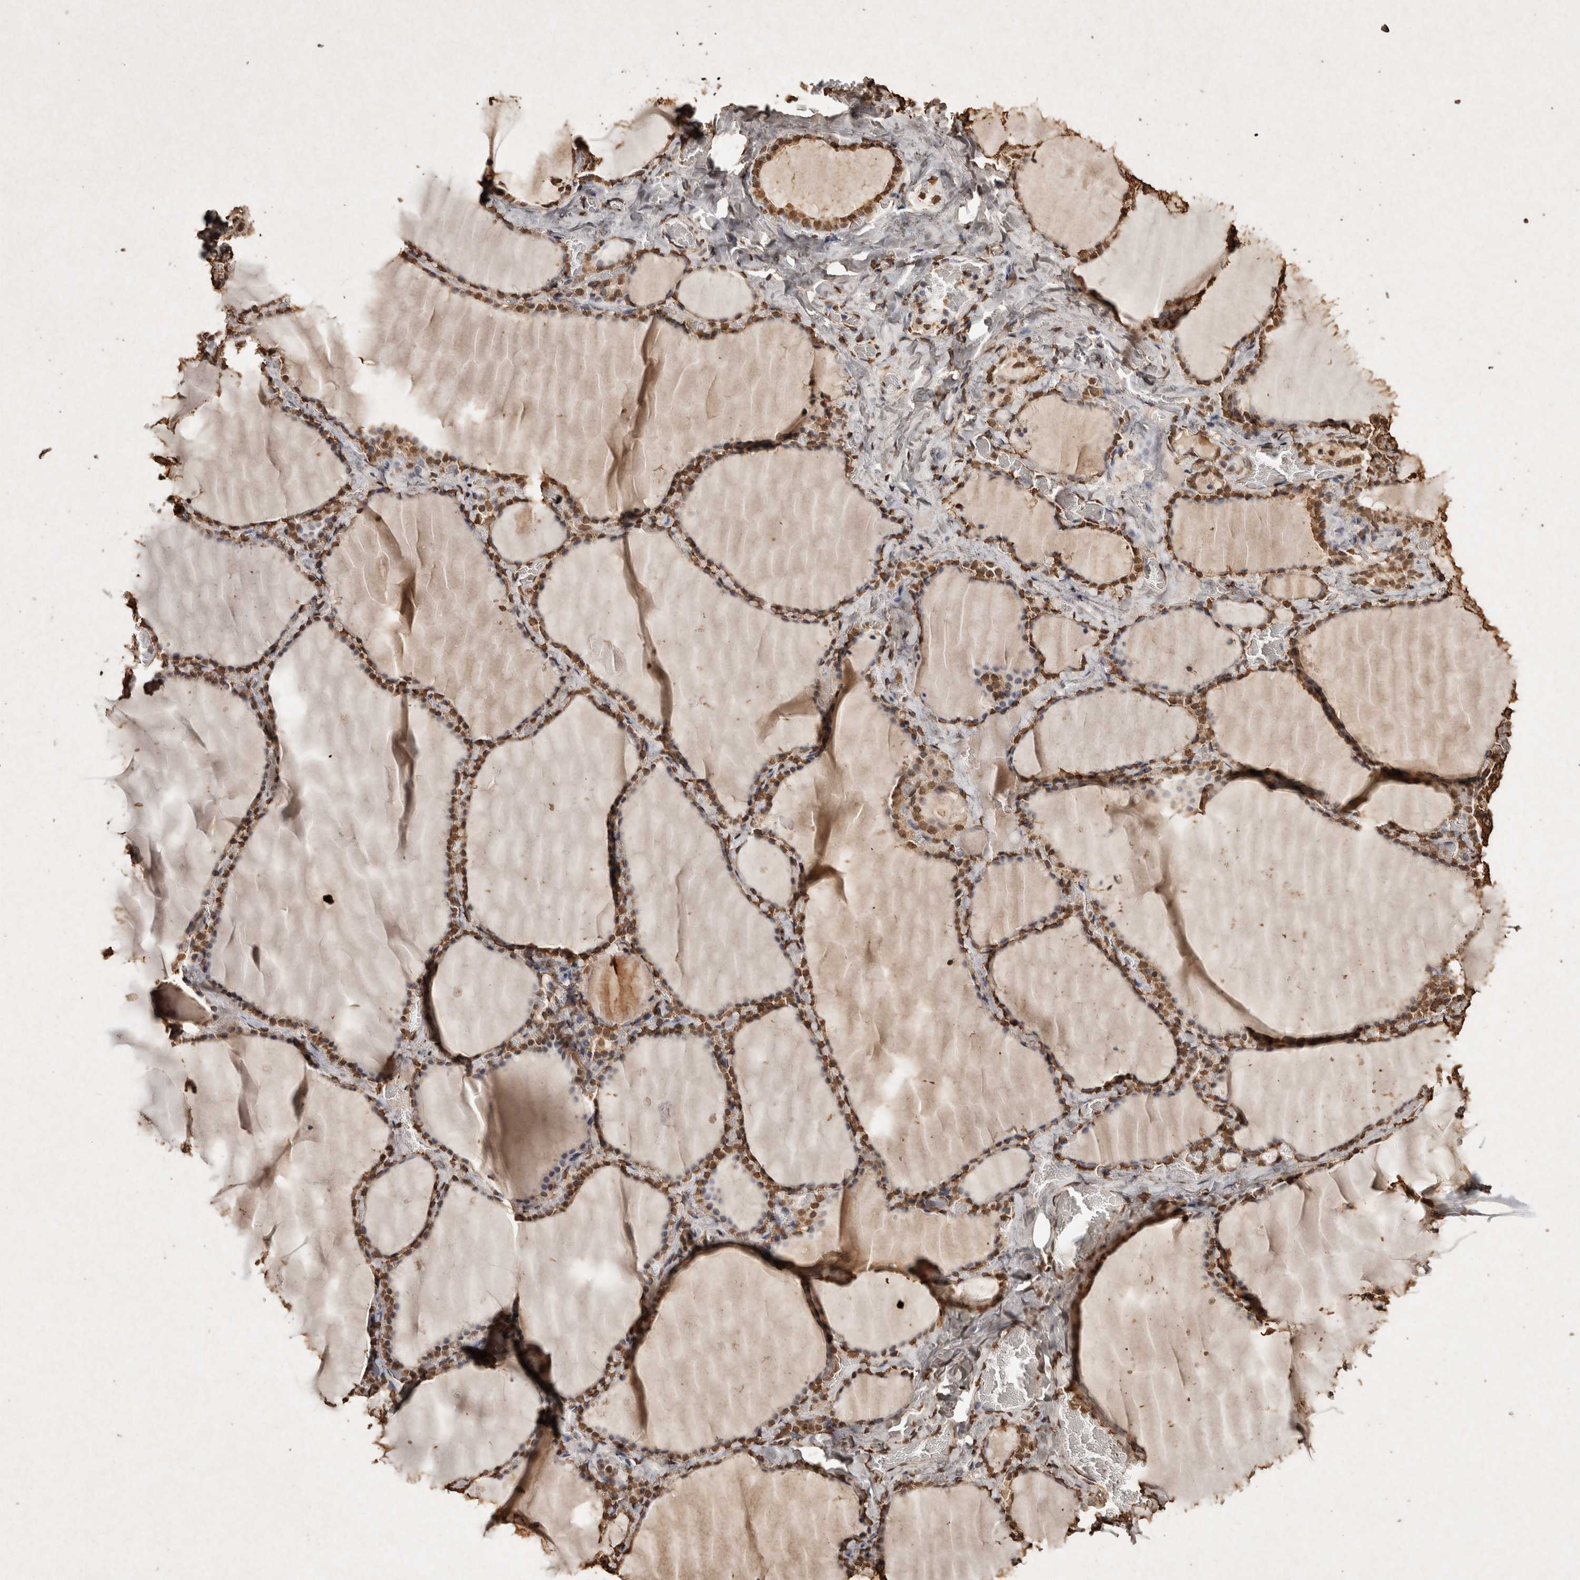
{"staining": {"intensity": "moderate", "quantity": ">75%", "location": "nuclear"}, "tissue": "thyroid gland", "cell_type": "Glandular cells", "image_type": "normal", "snomed": [{"axis": "morphology", "description": "Normal tissue, NOS"}, {"axis": "topography", "description": "Thyroid gland"}], "caption": "A photomicrograph showing moderate nuclear positivity in about >75% of glandular cells in unremarkable thyroid gland, as visualized by brown immunohistochemical staining.", "gene": "FSTL3", "patient": {"sex": "female", "age": 22}}